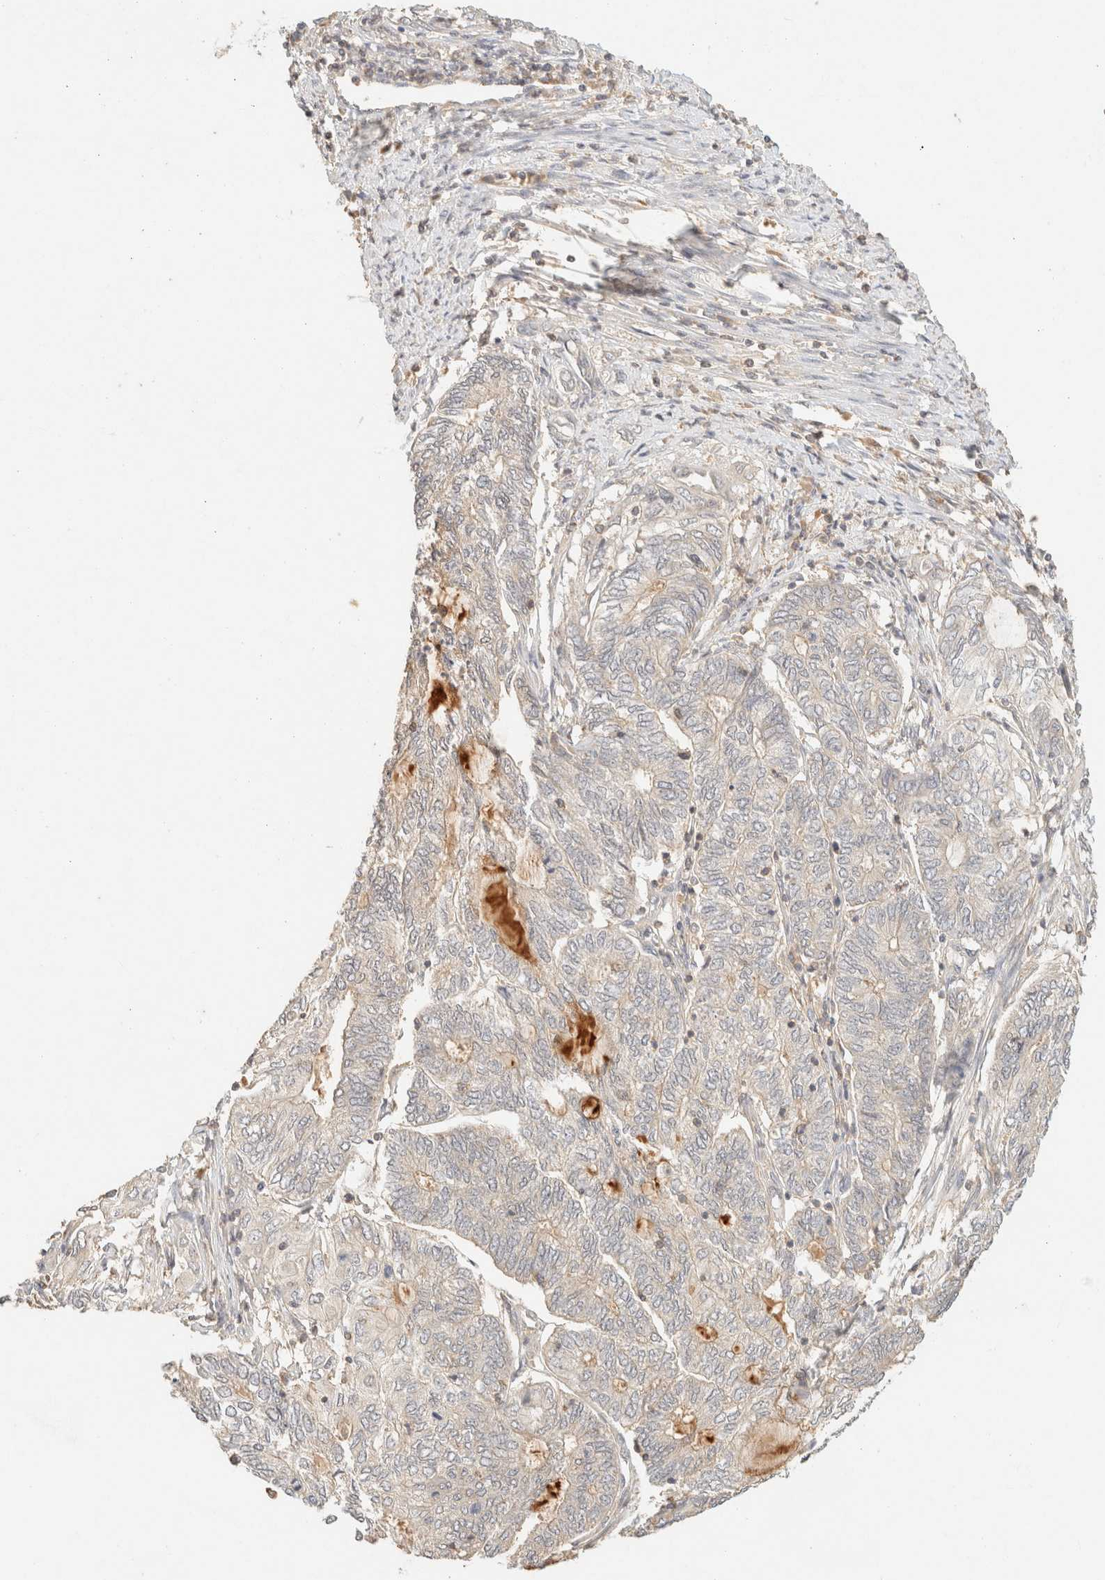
{"staining": {"intensity": "negative", "quantity": "none", "location": "none"}, "tissue": "endometrial cancer", "cell_type": "Tumor cells", "image_type": "cancer", "snomed": [{"axis": "morphology", "description": "Adenocarcinoma, NOS"}, {"axis": "topography", "description": "Uterus"}, {"axis": "topography", "description": "Endometrium"}], "caption": "Histopathology image shows no protein staining in tumor cells of endometrial cancer tissue.", "gene": "TIMD4", "patient": {"sex": "female", "age": 70}}